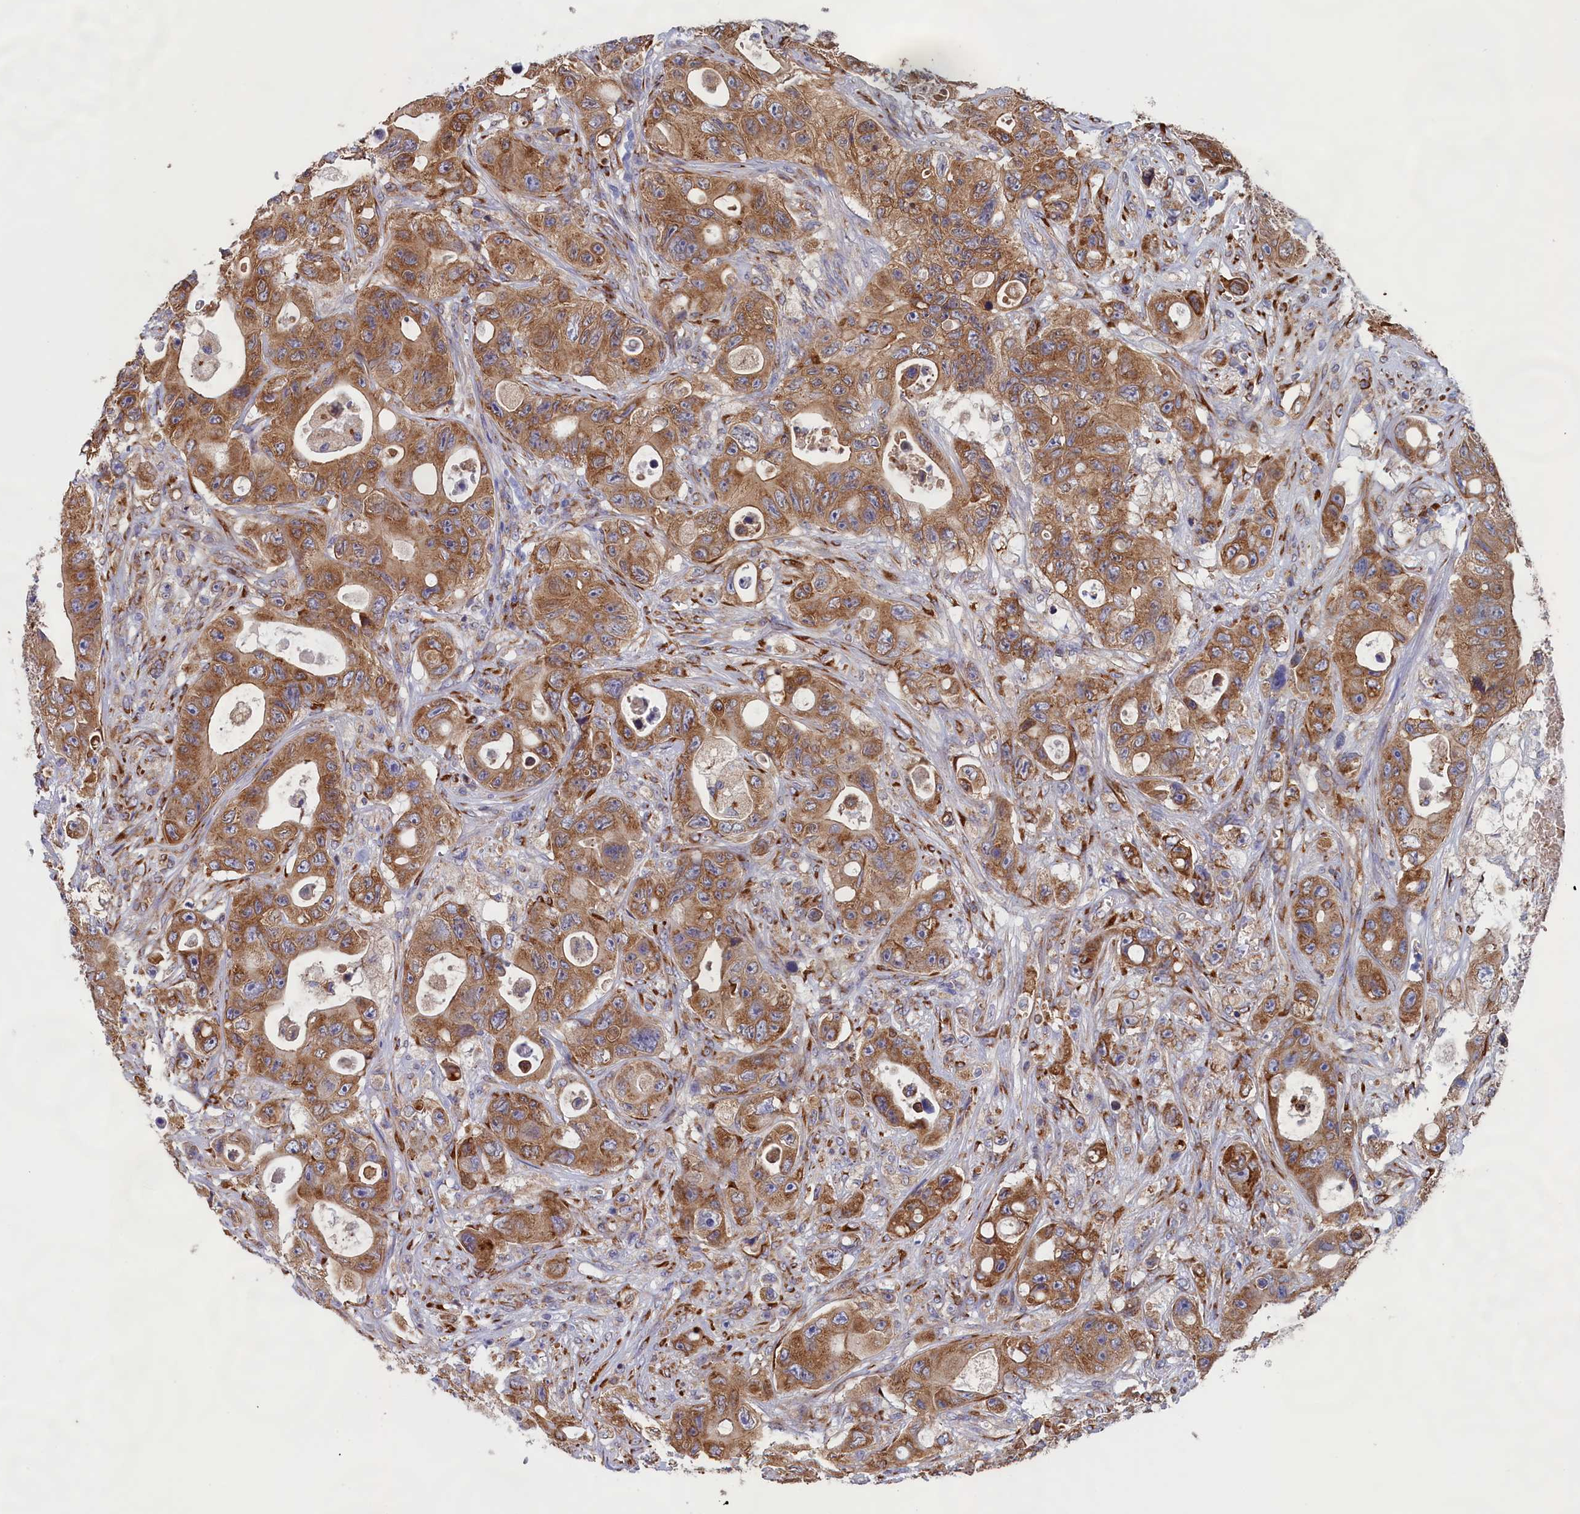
{"staining": {"intensity": "moderate", "quantity": ">75%", "location": "cytoplasmic/membranous"}, "tissue": "colorectal cancer", "cell_type": "Tumor cells", "image_type": "cancer", "snomed": [{"axis": "morphology", "description": "Adenocarcinoma, NOS"}, {"axis": "topography", "description": "Colon"}], "caption": "Colorectal adenocarcinoma stained for a protein displays moderate cytoplasmic/membranous positivity in tumor cells.", "gene": "CCDC68", "patient": {"sex": "female", "age": 46}}